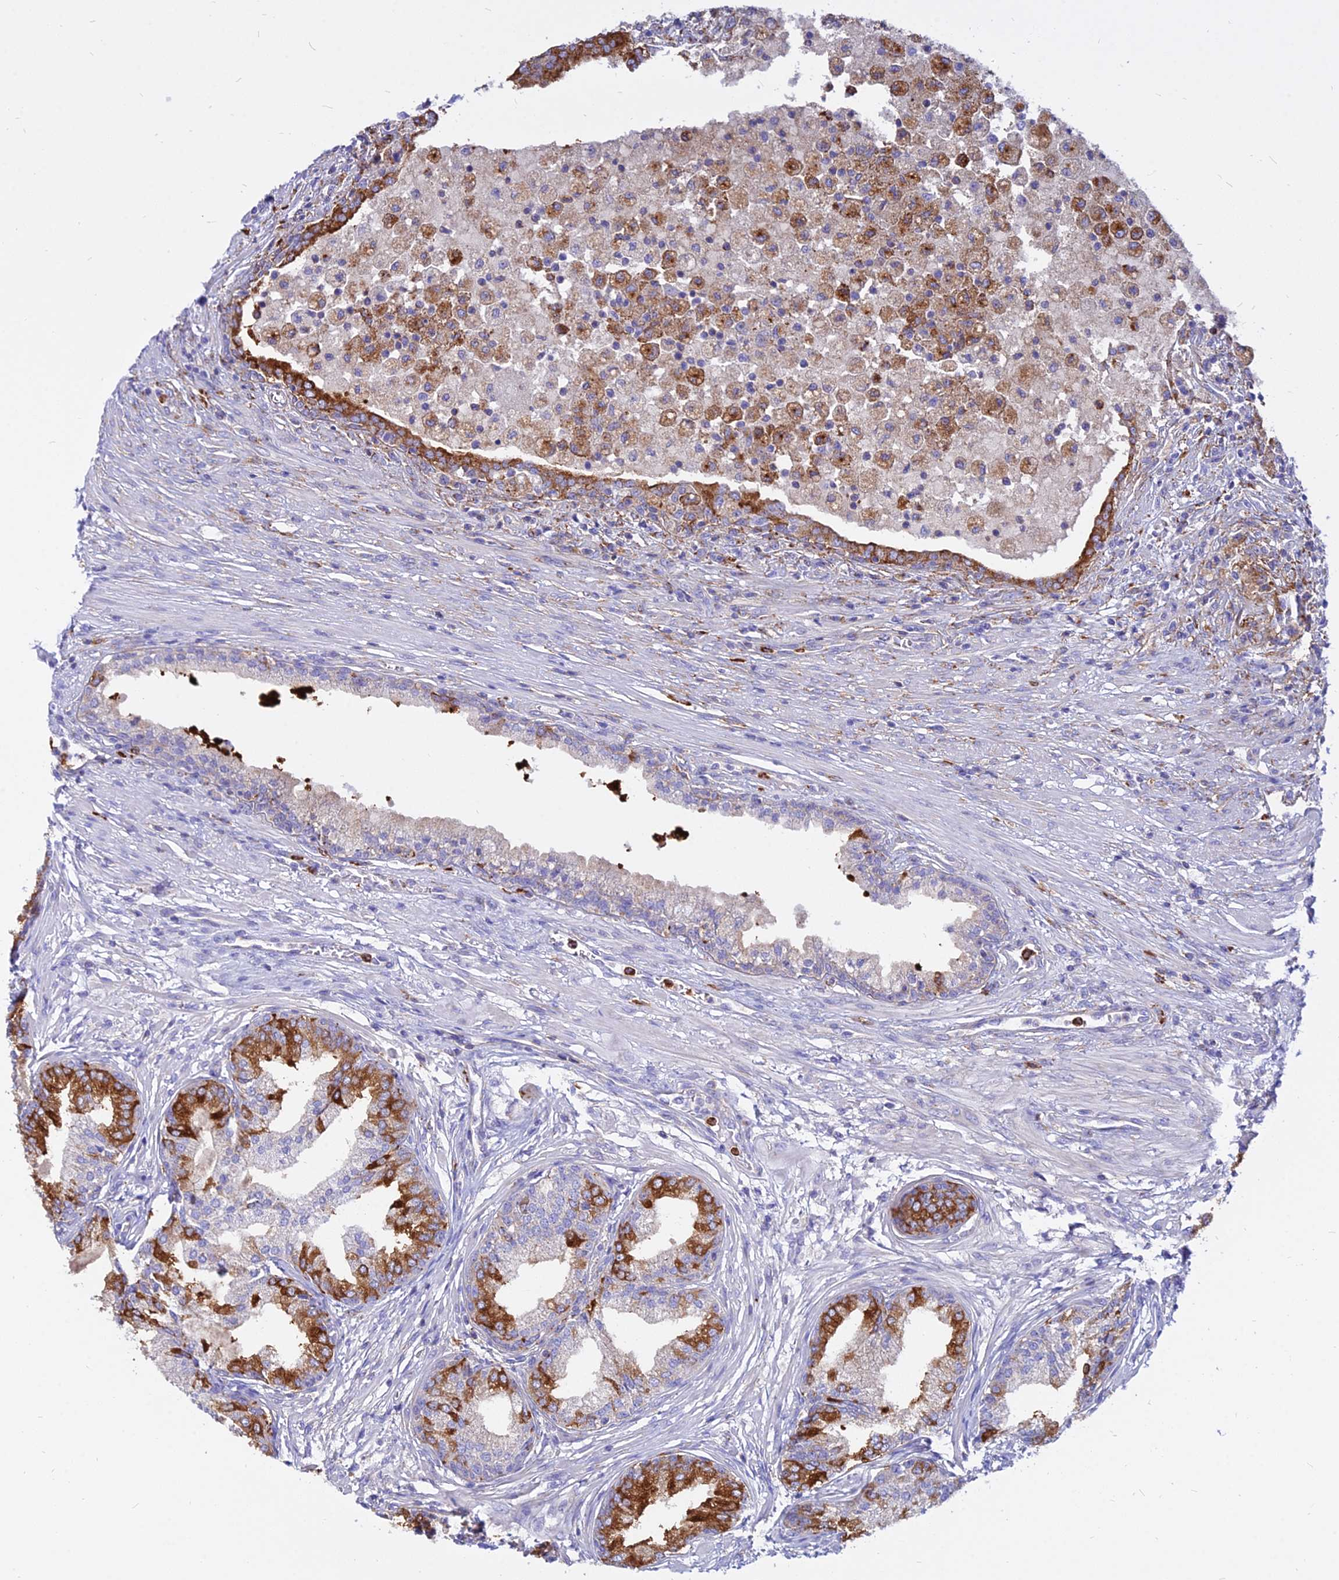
{"staining": {"intensity": "strong", "quantity": "25%-75%", "location": "cytoplasmic/membranous"}, "tissue": "prostate cancer", "cell_type": "Tumor cells", "image_type": "cancer", "snomed": [{"axis": "morphology", "description": "Adenocarcinoma, High grade"}, {"axis": "topography", "description": "Prostate"}], "caption": "Prostate cancer was stained to show a protein in brown. There is high levels of strong cytoplasmic/membranous staining in about 25%-75% of tumor cells.", "gene": "AGTRAP", "patient": {"sex": "male", "age": 67}}